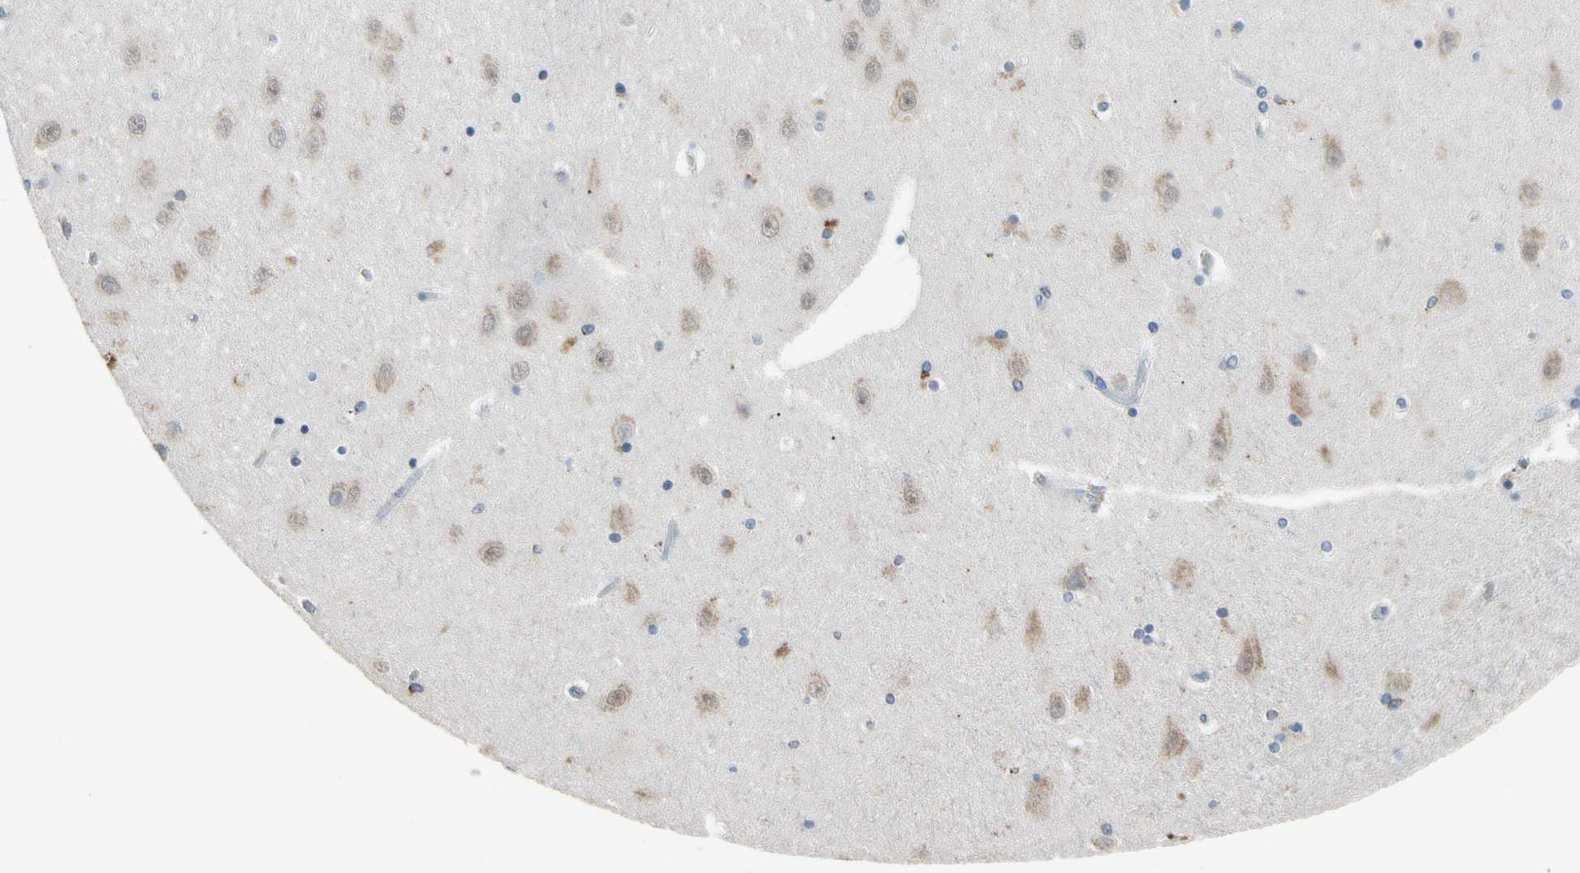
{"staining": {"intensity": "negative", "quantity": "none", "location": "none"}, "tissue": "hippocampus", "cell_type": "Glial cells", "image_type": "normal", "snomed": [{"axis": "morphology", "description": "Normal tissue, NOS"}, {"axis": "topography", "description": "Hippocampus"}], "caption": "The immunohistochemistry (IHC) histopathology image has no significant staining in glial cells of hippocampus. (DAB immunohistochemistry (IHC) visualized using brightfield microscopy, high magnification).", "gene": "ADA2", "patient": {"sex": "female", "age": 54}}